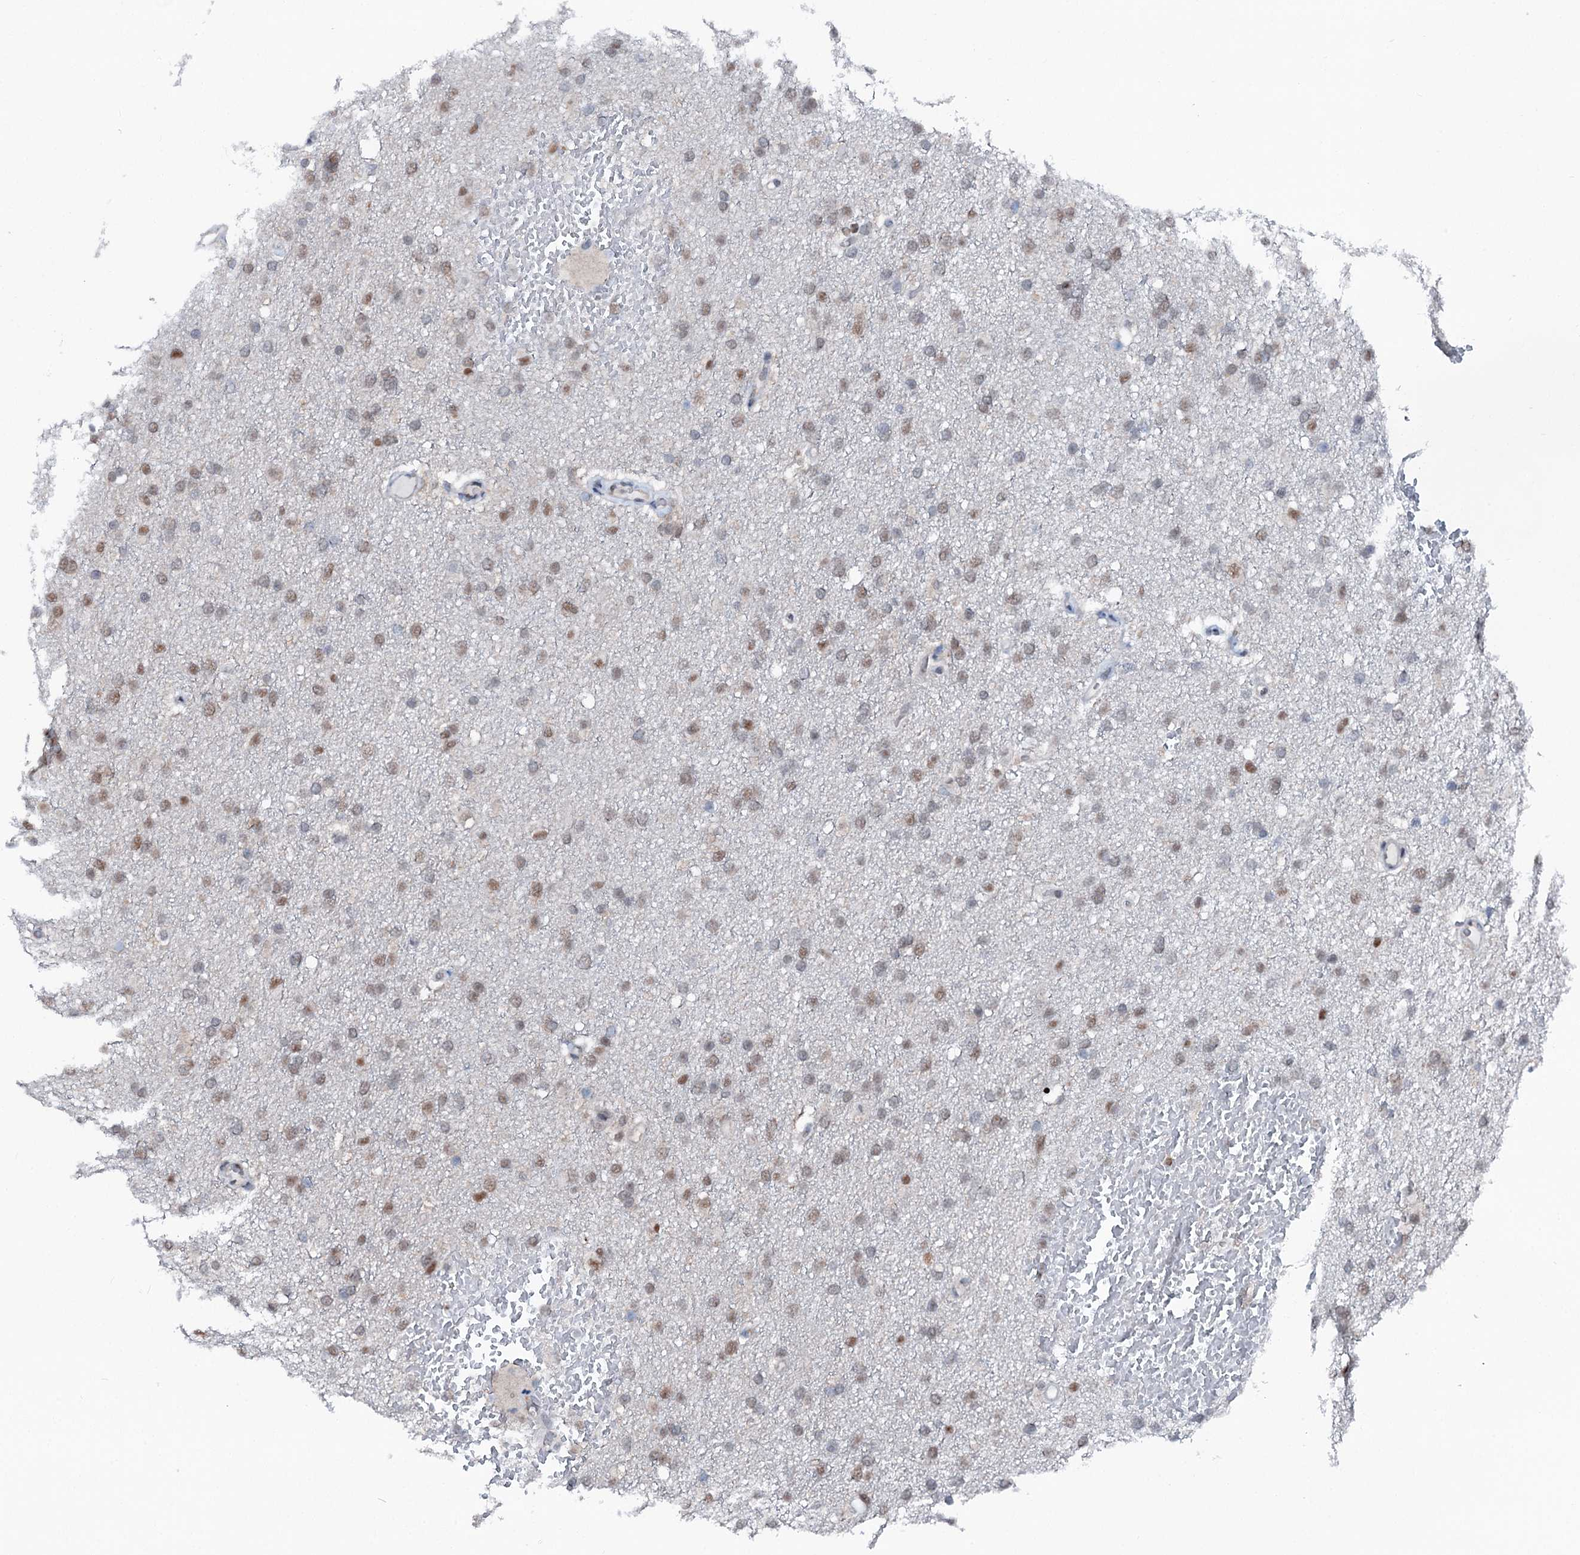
{"staining": {"intensity": "moderate", "quantity": "25%-75%", "location": "nuclear"}, "tissue": "glioma", "cell_type": "Tumor cells", "image_type": "cancer", "snomed": [{"axis": "morphology", "description": "Glioma, malignant, High grade"}, {"axis": "topography", "description": "Cerebral cortex"}], "caption": "High-grade glioma (malignant) tissue reveals moderate nuclear expression in approximately 25%-75% of tumor cells, visualized by immunohistochemistry.", "gene": "PSMD13", "patient": {"sex": "female", "age": 36}}